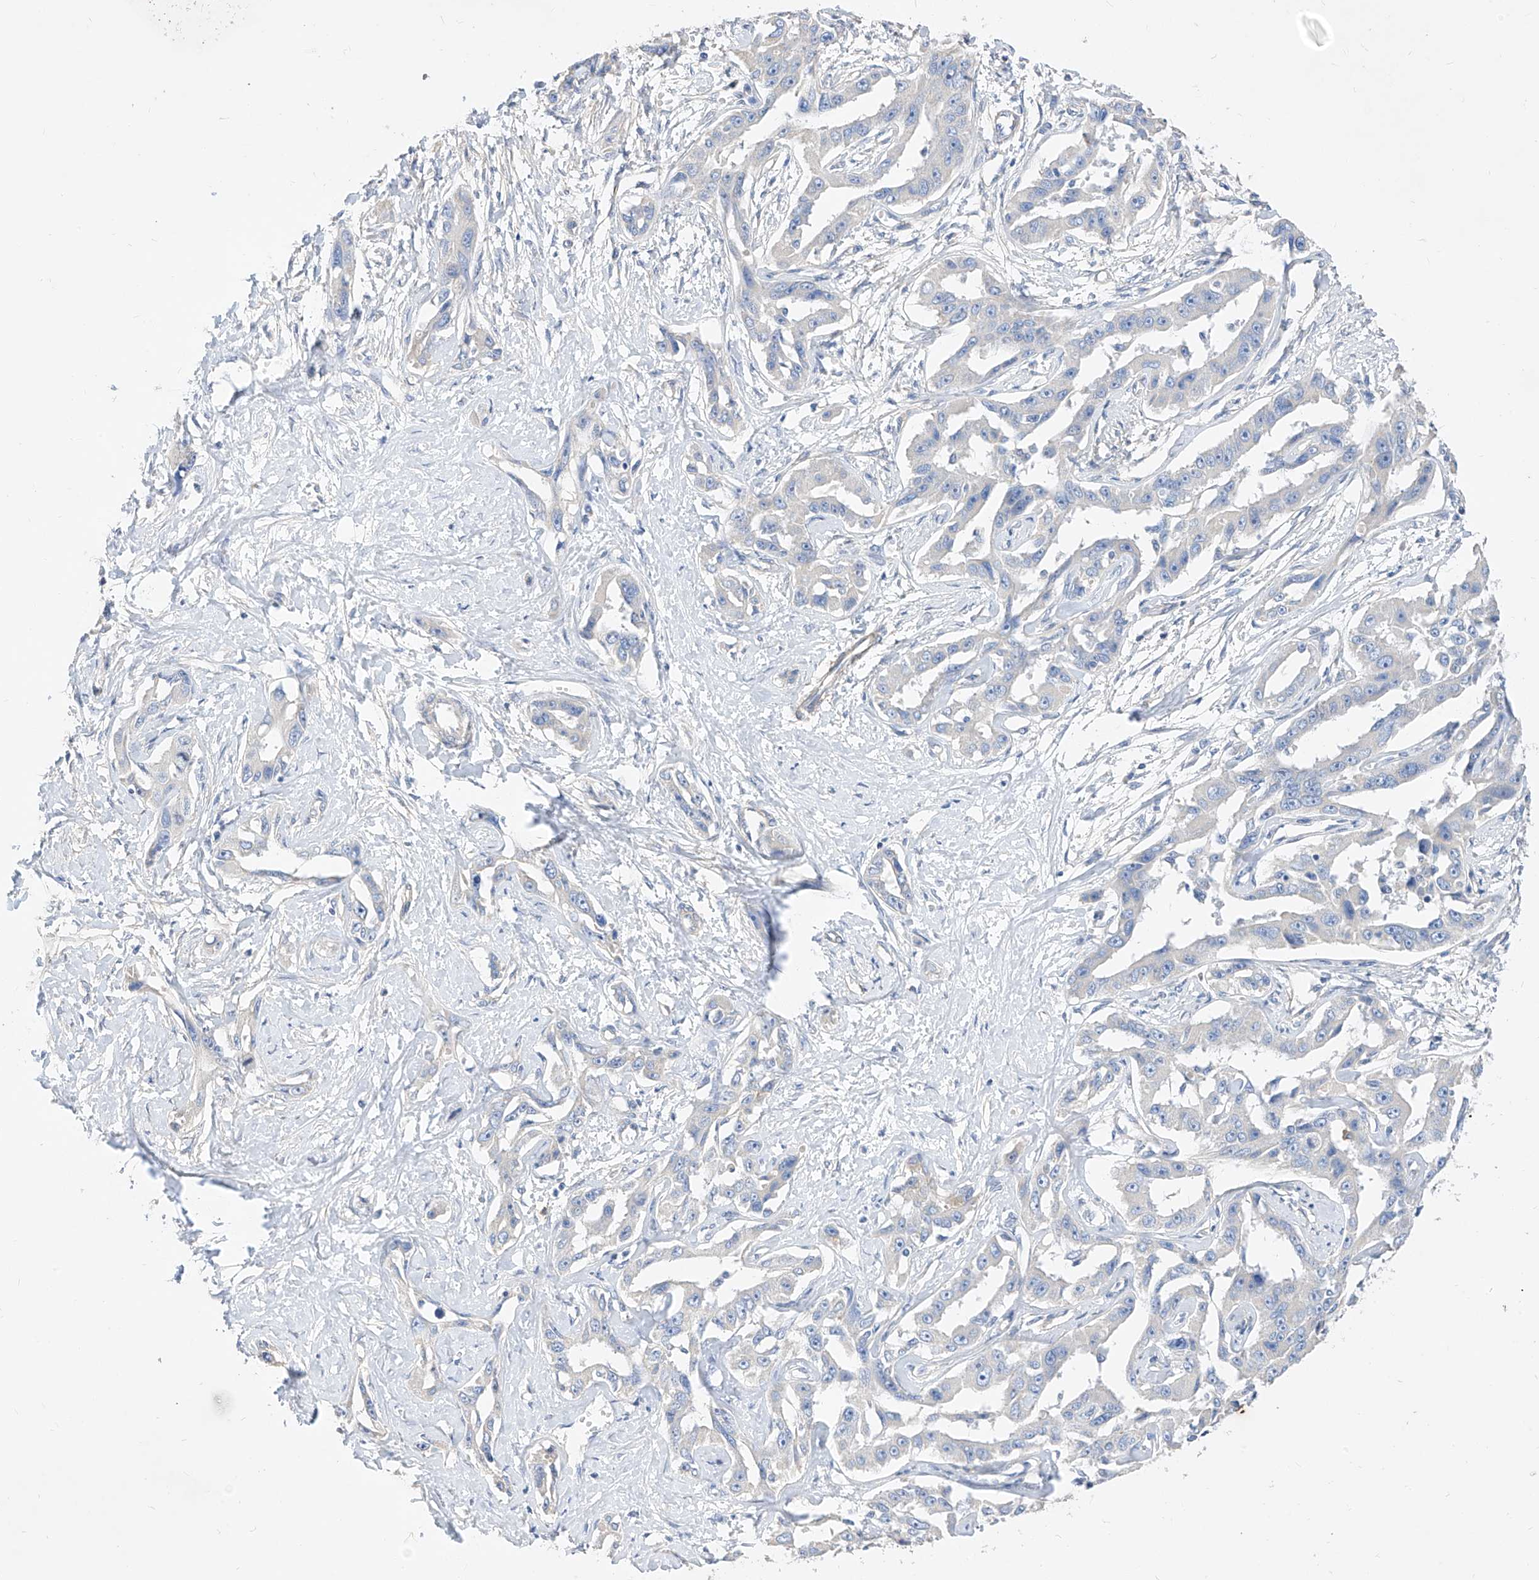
{"staining": {"intensity": "negative", "quantity": "none", "location": "none"}, "tissue": "liver cancer", "cell_type": "Tumor cells", "image_type": "cancer", "snomed": [{"axis": "morphology", "description": "Cholangiocarcinoma"}, {"axis": "topography", "description": "Liver"}], "caption": "Human liver cancer stained for a protein using immunohistochemistry (IHC) exhibits no positivity in tumor cells.", "gene": "SCGB2A1", "patient": {"sex": "male", "age": 59}}